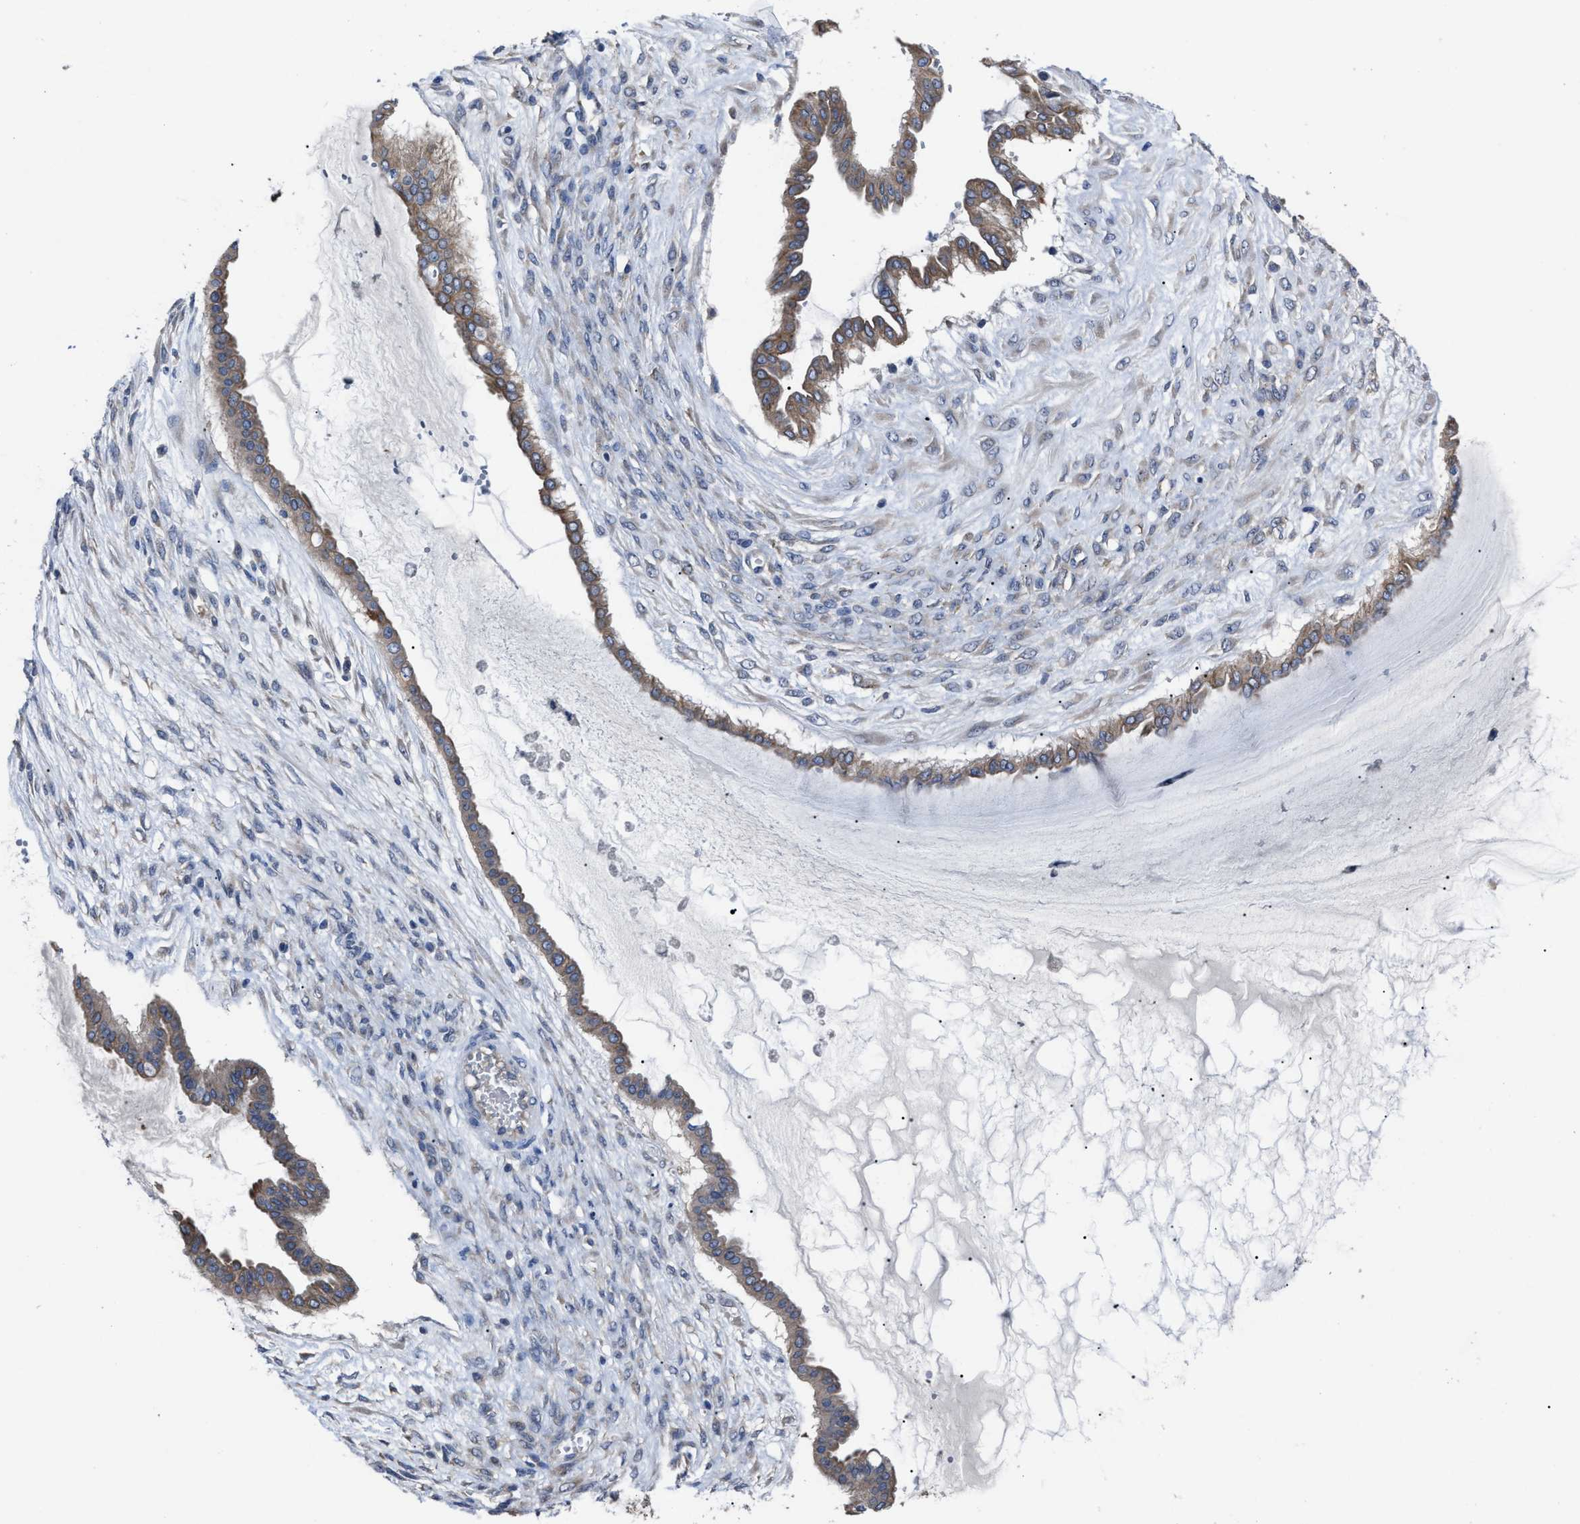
{"staining": {"intensity": "weak", "quantity": ">75%", "location": "cytoplasmic/membranous"}, "tissue": "ovarian cancer", "cell_type": "Tumor cells", "image_type": "cancer", "snomed": [{"axis": "morphology", "description": "Cystadenocarcinoma, mucinous, NOS"}, {"axis": "topography", "description": "Ovary"}], "caption": "Immunohistochemistry photomicrograph of neoplastic tissue: human ovarian mucinous cystadenocarcinoma stained using immunohistochemistry exhibits low levels of weak protein expression localized specifically in the cytoplasmic/membranous of tumor cells, appearing as a cytoplasmic/membranous brown color.", "gene": "UPF1", "patient": {"sex": "female", "age": 73}}